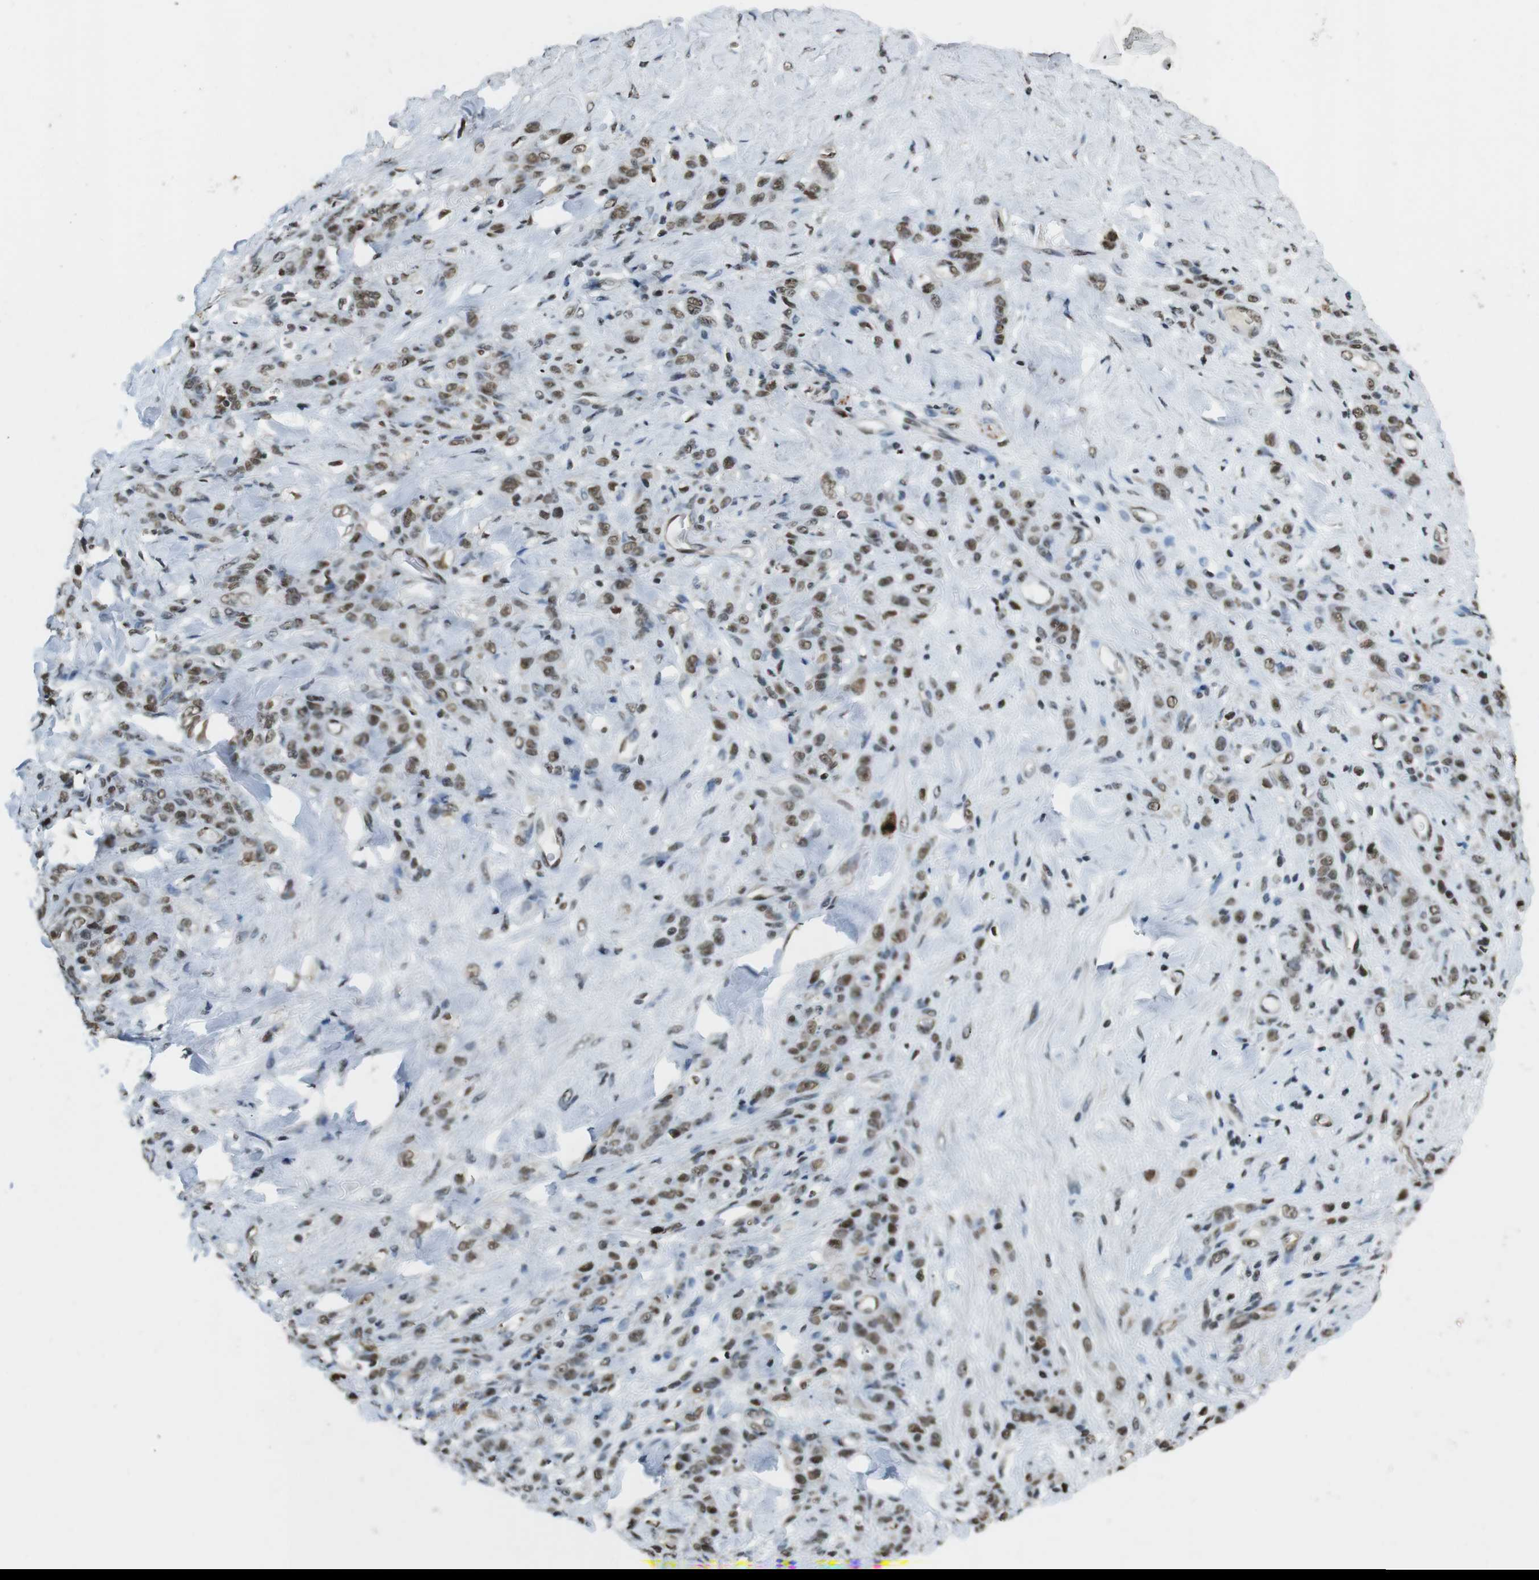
{"staining": {"intensity": "moderate", "quantity": ">75%", "location": "nuclear"}, "tissue": "stomach cancer", "cell_type": "Tumor cells", "image_type": "cancer", "snomed": [{"axis": "morphology", "description": "Adenocarcinoma, NOS"}, {"axis": "topography", "description": "Stomach"}], "caption": "Stomach adenocarcinoma was stained to show a protein in brown. There is medium levels of moderate nuclear staining in about >75% of tumor cells. The protein of interest is shown in brown color, while the nuclei are stained blue.", "gene": "CSNK2B", "patient": {"sex": "male", "age": 82}}